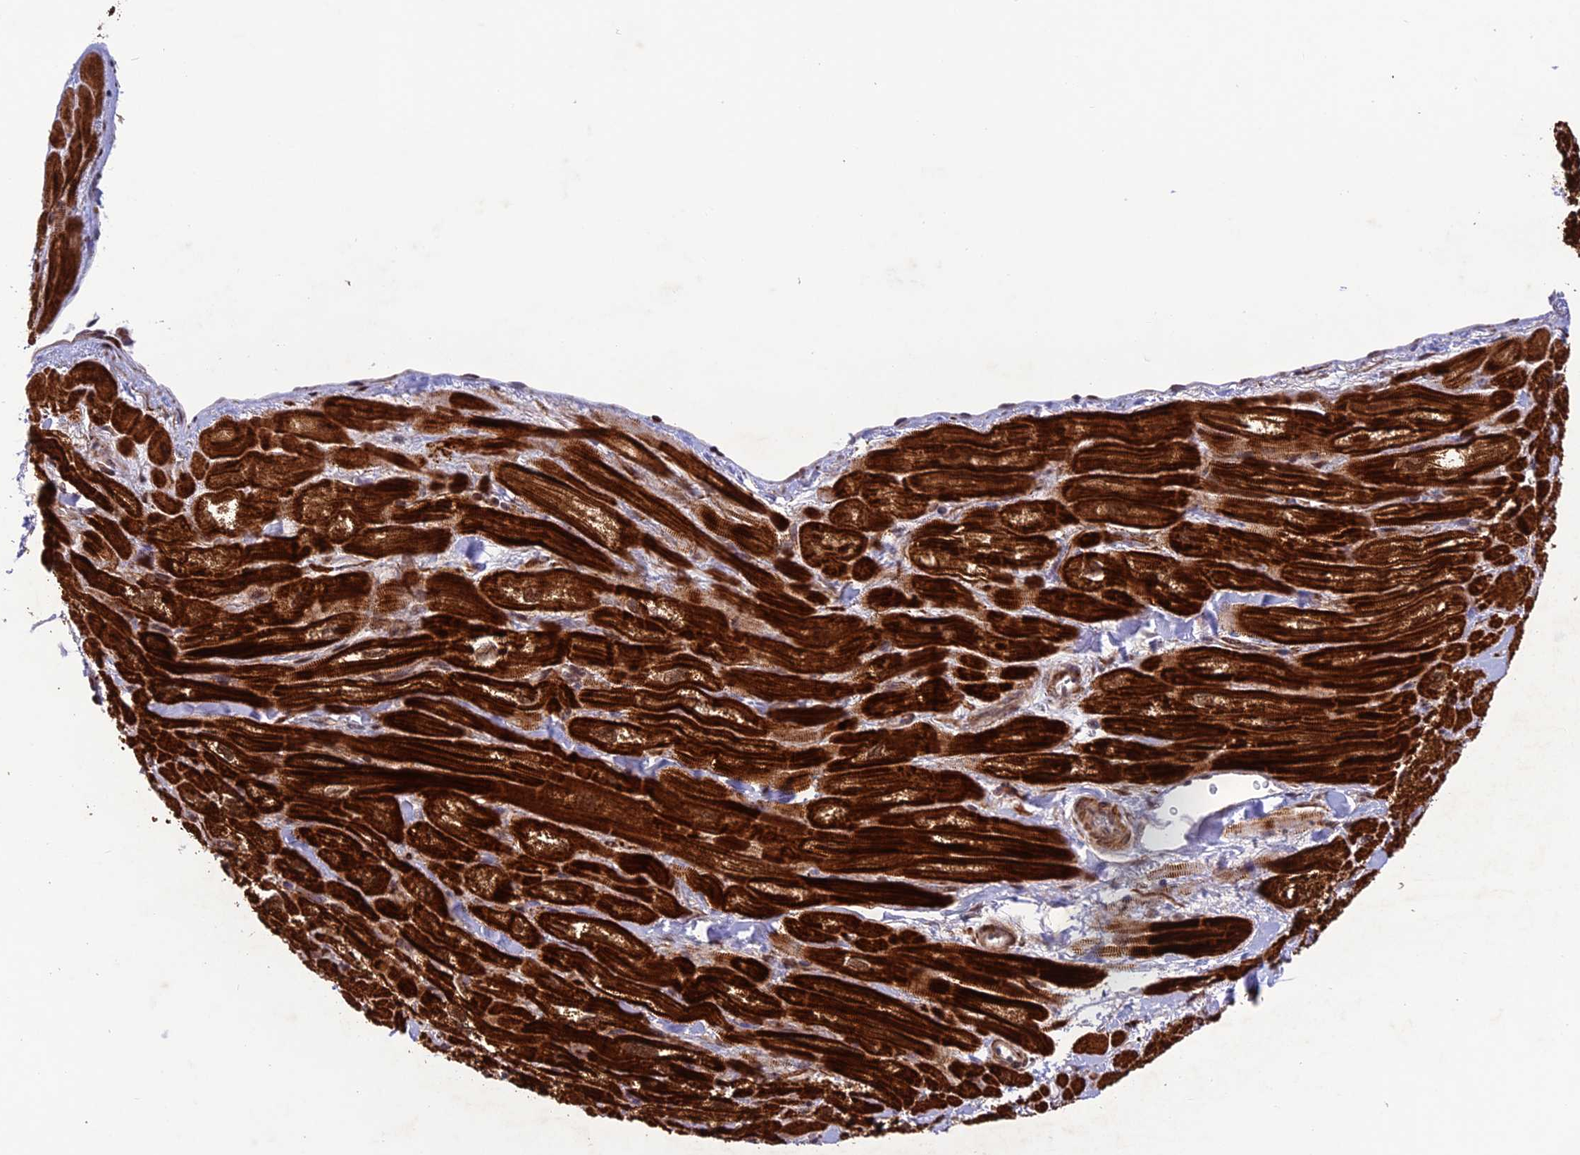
{"staining": {"intensity": "strong", "quantity": ">75%", "location": "cytoplasmic/membranous,nuclear"}, "tissue": "heart muscle", "cell_type": "Cardiomyocytes", "image_type": "normal", "snomed": [{"axis": "morphology", "description": "Normal tissue, NOS"}, {"axis": "topography", "description": "Heart"}], "caption": "Unremarkable heart muscle was stained to show a protein in brown. There is high levels of strong cytoplasmic/membranous,nuclear staining in about >75% of cardiomyocytes. The staining is performed using DAB brown chromogen to label protein expression. The nuclei are counter-stained blue using hematoxylin.", "gene": "WDR55", "patient": {"sex": "male", "age": 65}}